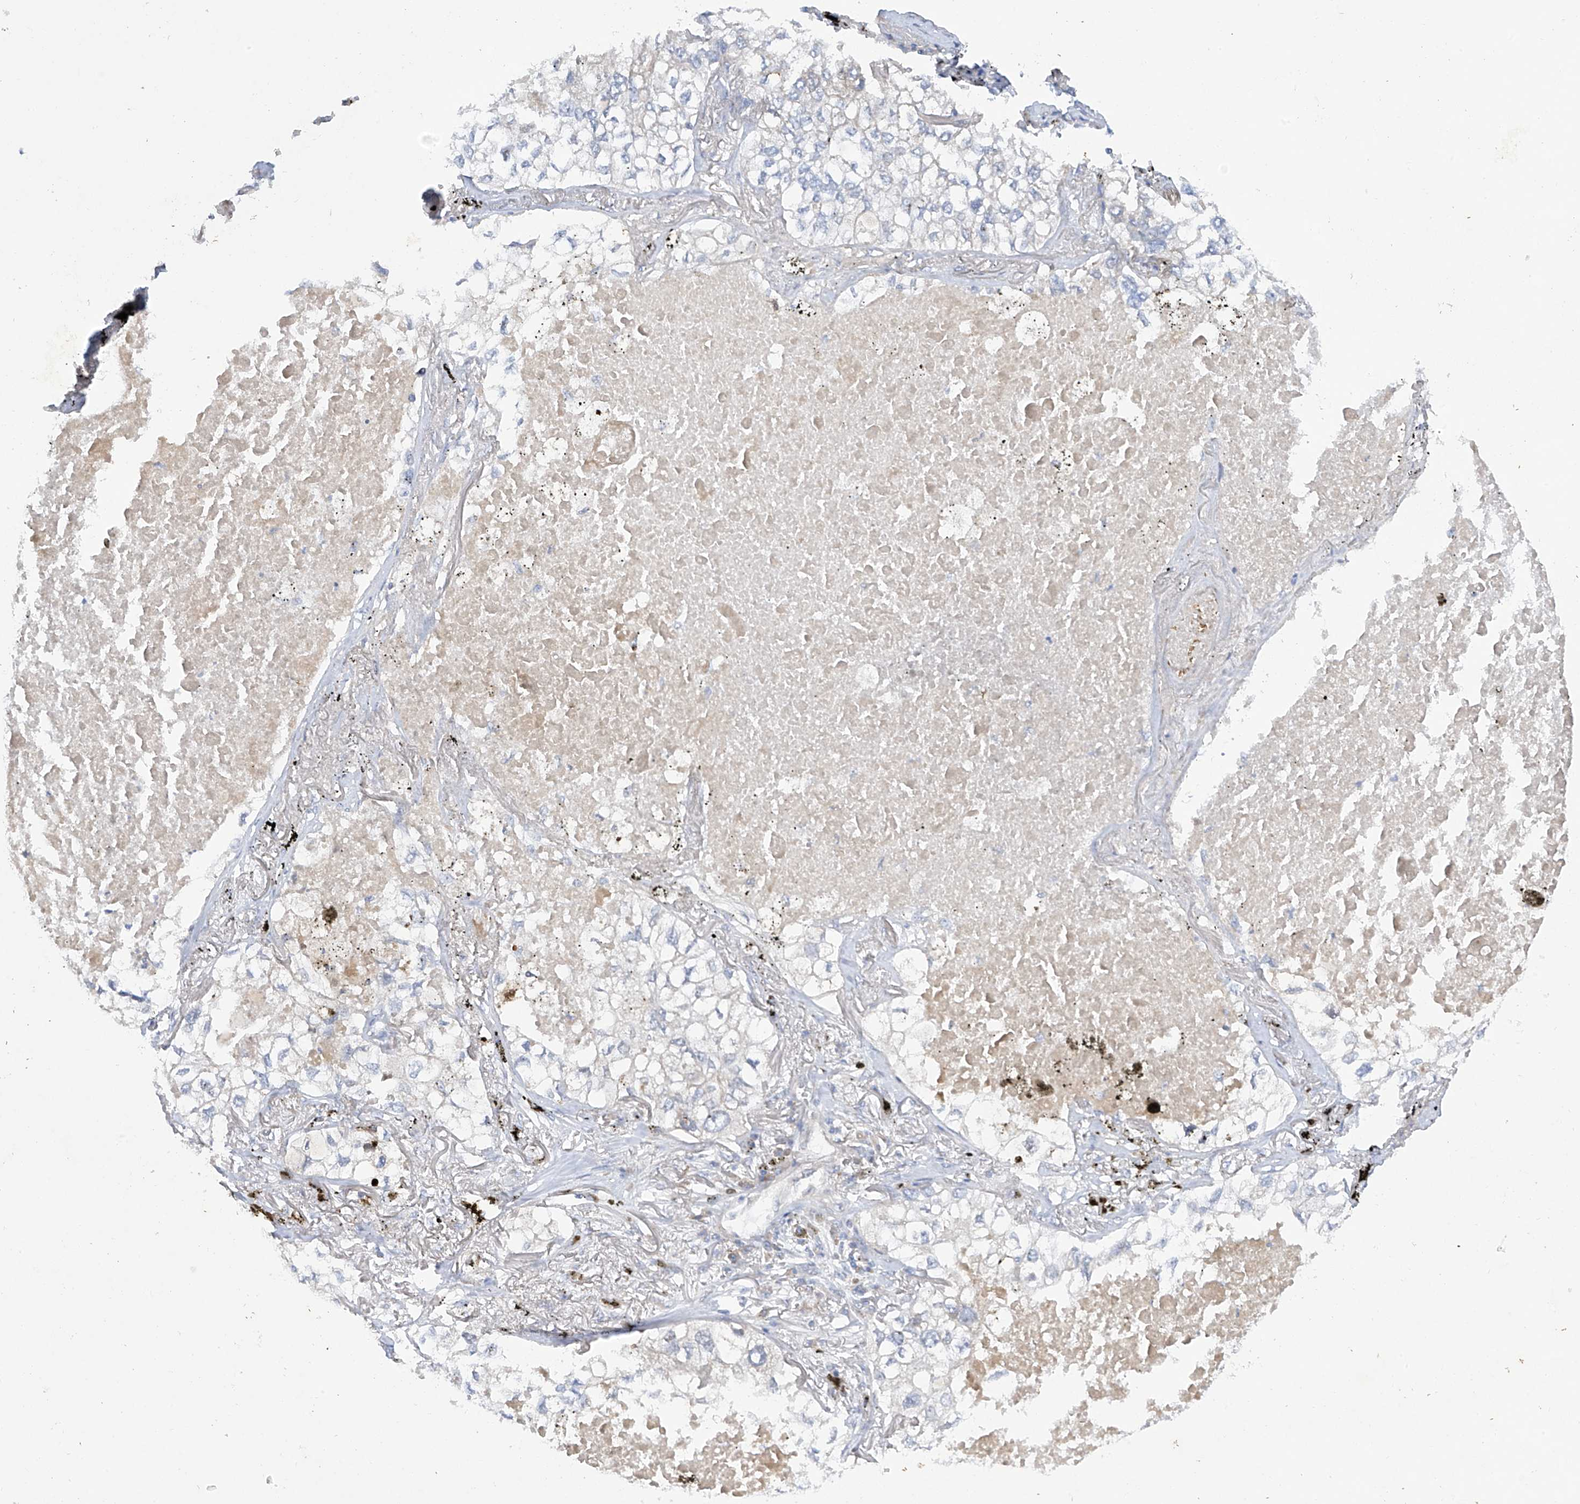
{"staining": {"intensity": "negative", "quantity": "none", "location": "none"}, "tissue": "lung cancer", "cell_type": "Tumor cells", "image_type": "cancer", "snomed": [{"axis": "morphology", "description": "Adenocarcinoma, NOS"}, {"axis": "topography", "description": "Lung"}], "caption": "Tumor cells show no significant staining in lung cancer.", "gene": "METTL18", "patient": {"sex": "male", "age": 65}}